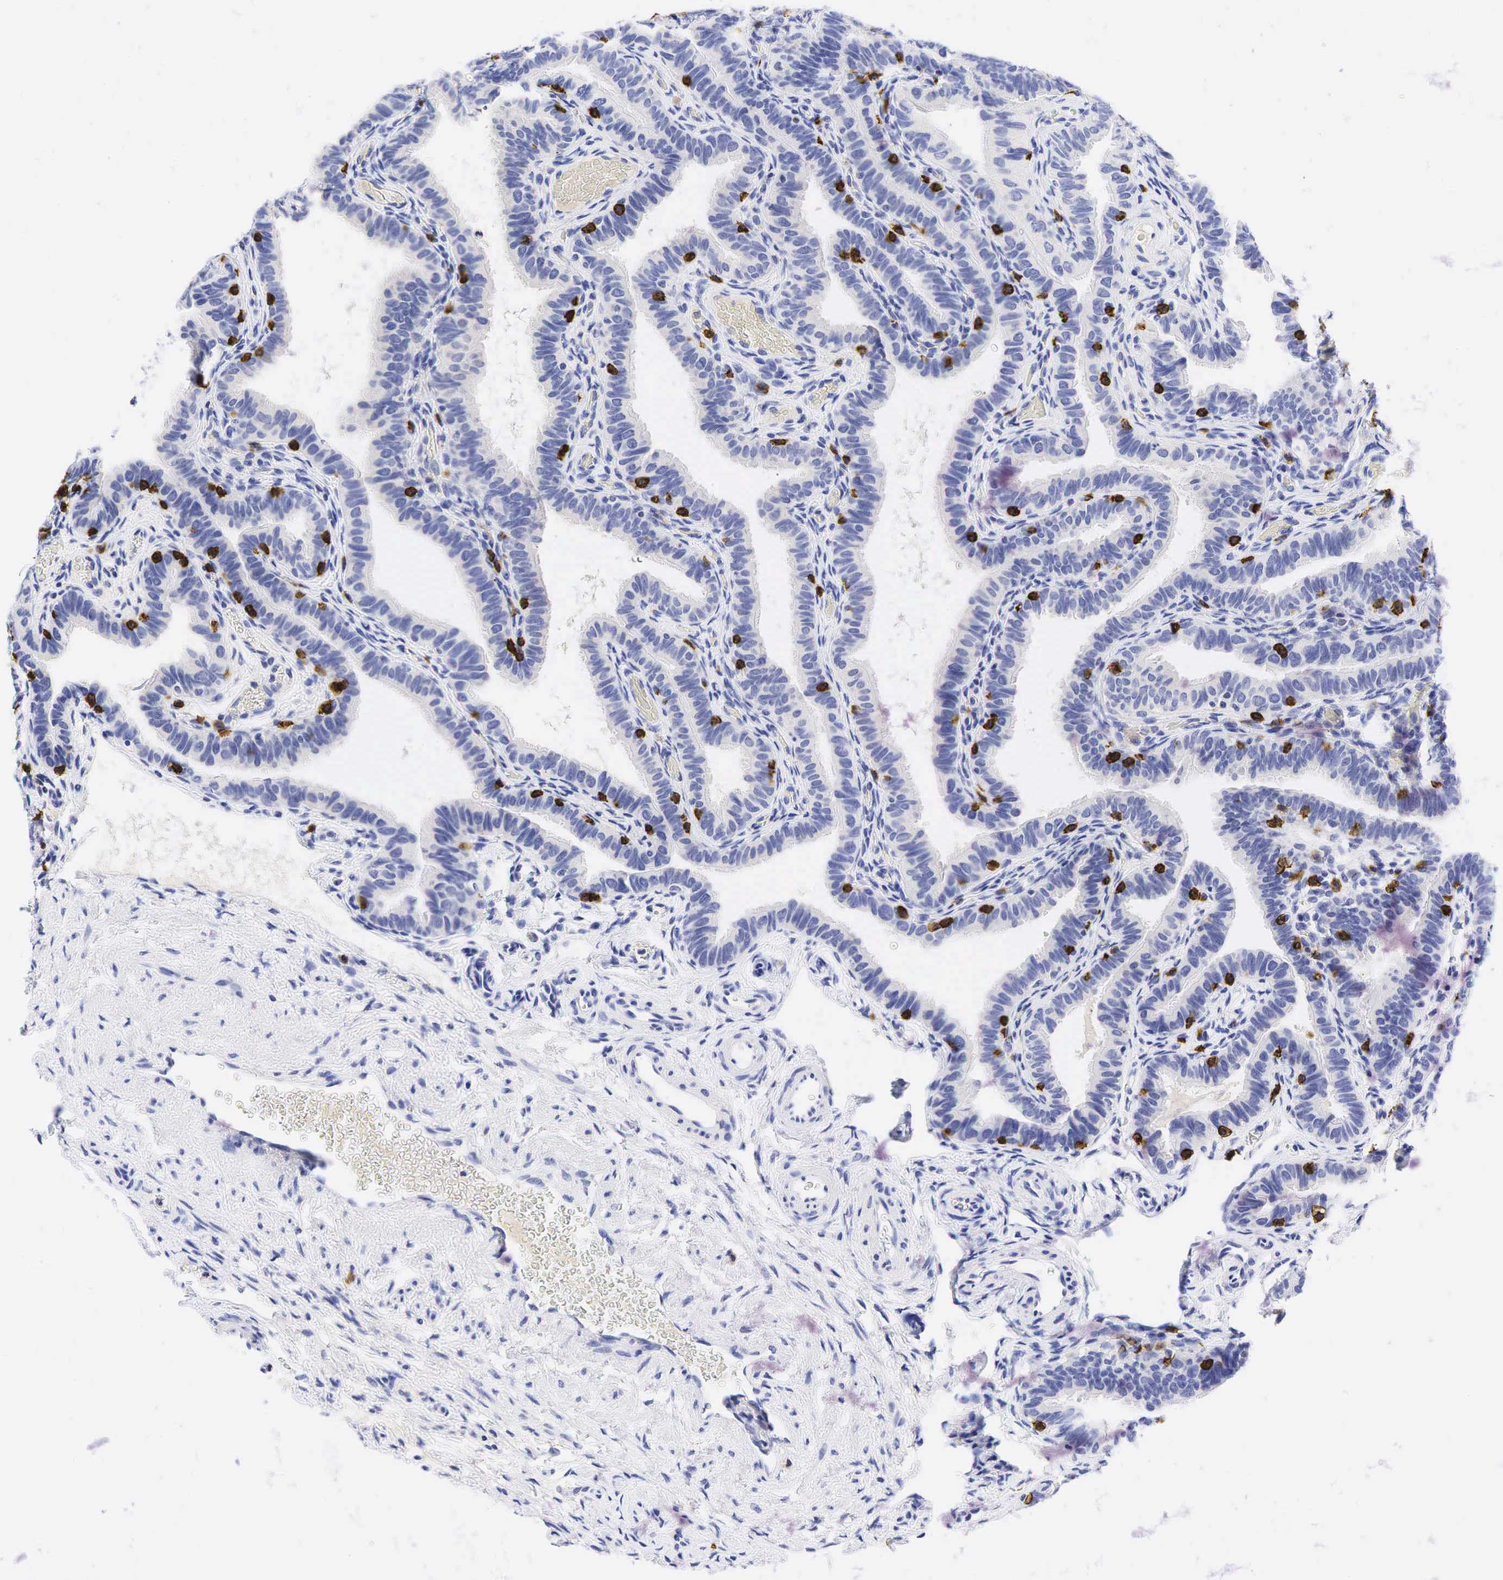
{"staining": {"intensity": "negative", "quantity": "none", "location": "none"}, "tissue": "fallopian tube", "cell_type": "Glandular cells", "image_type": "normal", "snomed": [{"axis": "morphology", "description": "Normal tissue, NOS"}, {"axis": "topography", "description": "Vagina"}, {"axis": "topography", "description": "Fallopian tube"}], "caption": "Immunohistochemistry micrograph of benign fallopian tube: human fallopian tube stained with DAB (3,3'-diaminobenzidine) displays no significant protein staining in glandular cells.", "gene": "CD8A", "patient": {"sex": "female", "age": 38}}